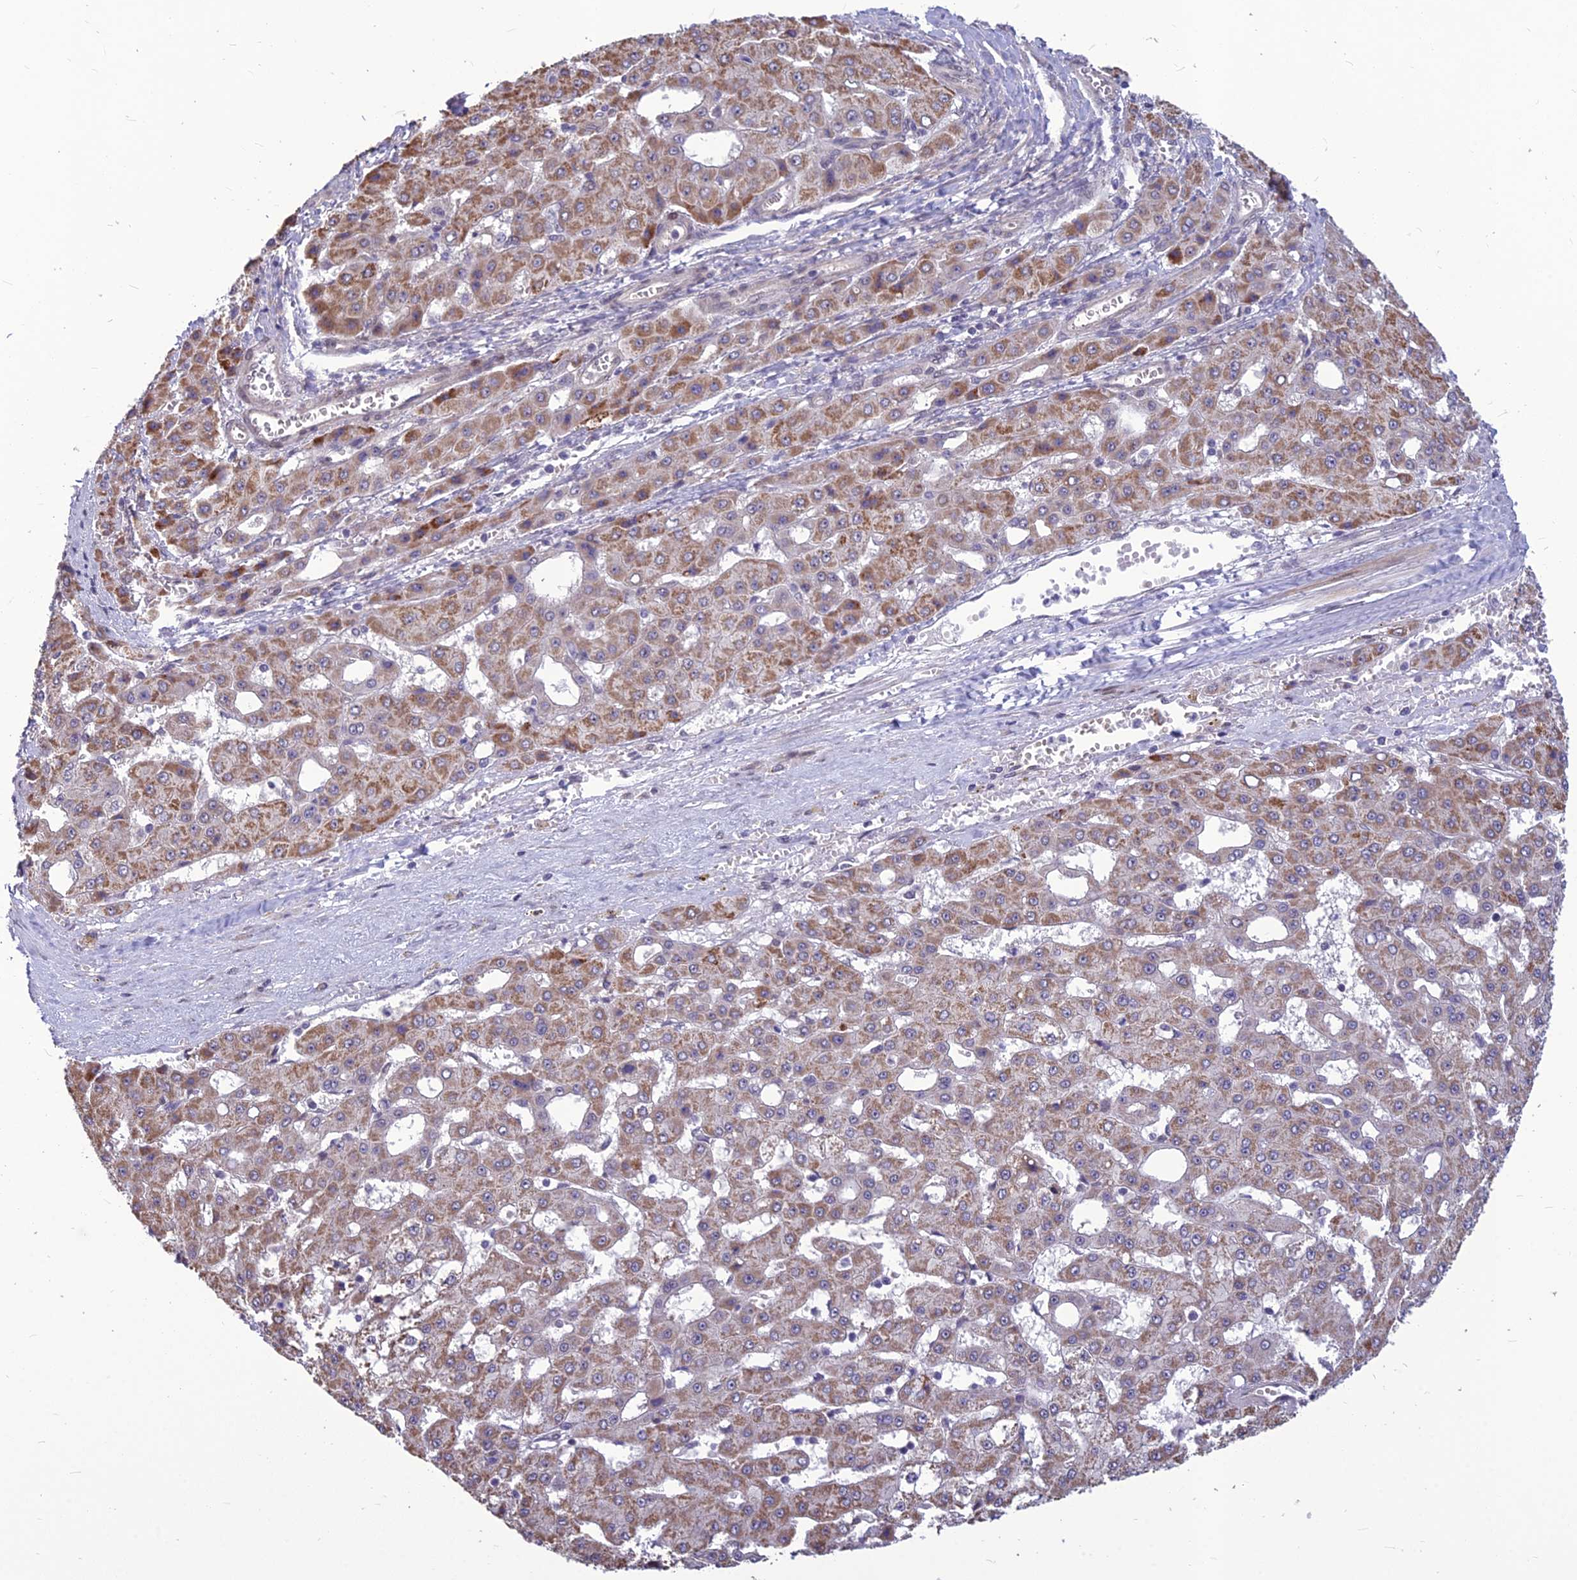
{"staining": {"intensity": "strong", "quantity": "25%-75%", "location": "cytoplasmic/membranous"}, "tissue": "liver cancer", "cell_type": "Tumor cells", "image_type": "cancer", "snomed": [{"axis": "morphology", "description": "Carcinoma, Hepatocellular, NOS"}, {"axis": "topography", "description": "Liver"}], "caption": "The immunohistochemical stain highlights strong cytoplasmic/membranous staining in tumor cells of liver cancer (hepatocellular carcinoma) tissue.", "gene": "FBRS", "patient": {"sex": "male", "age": 47}}